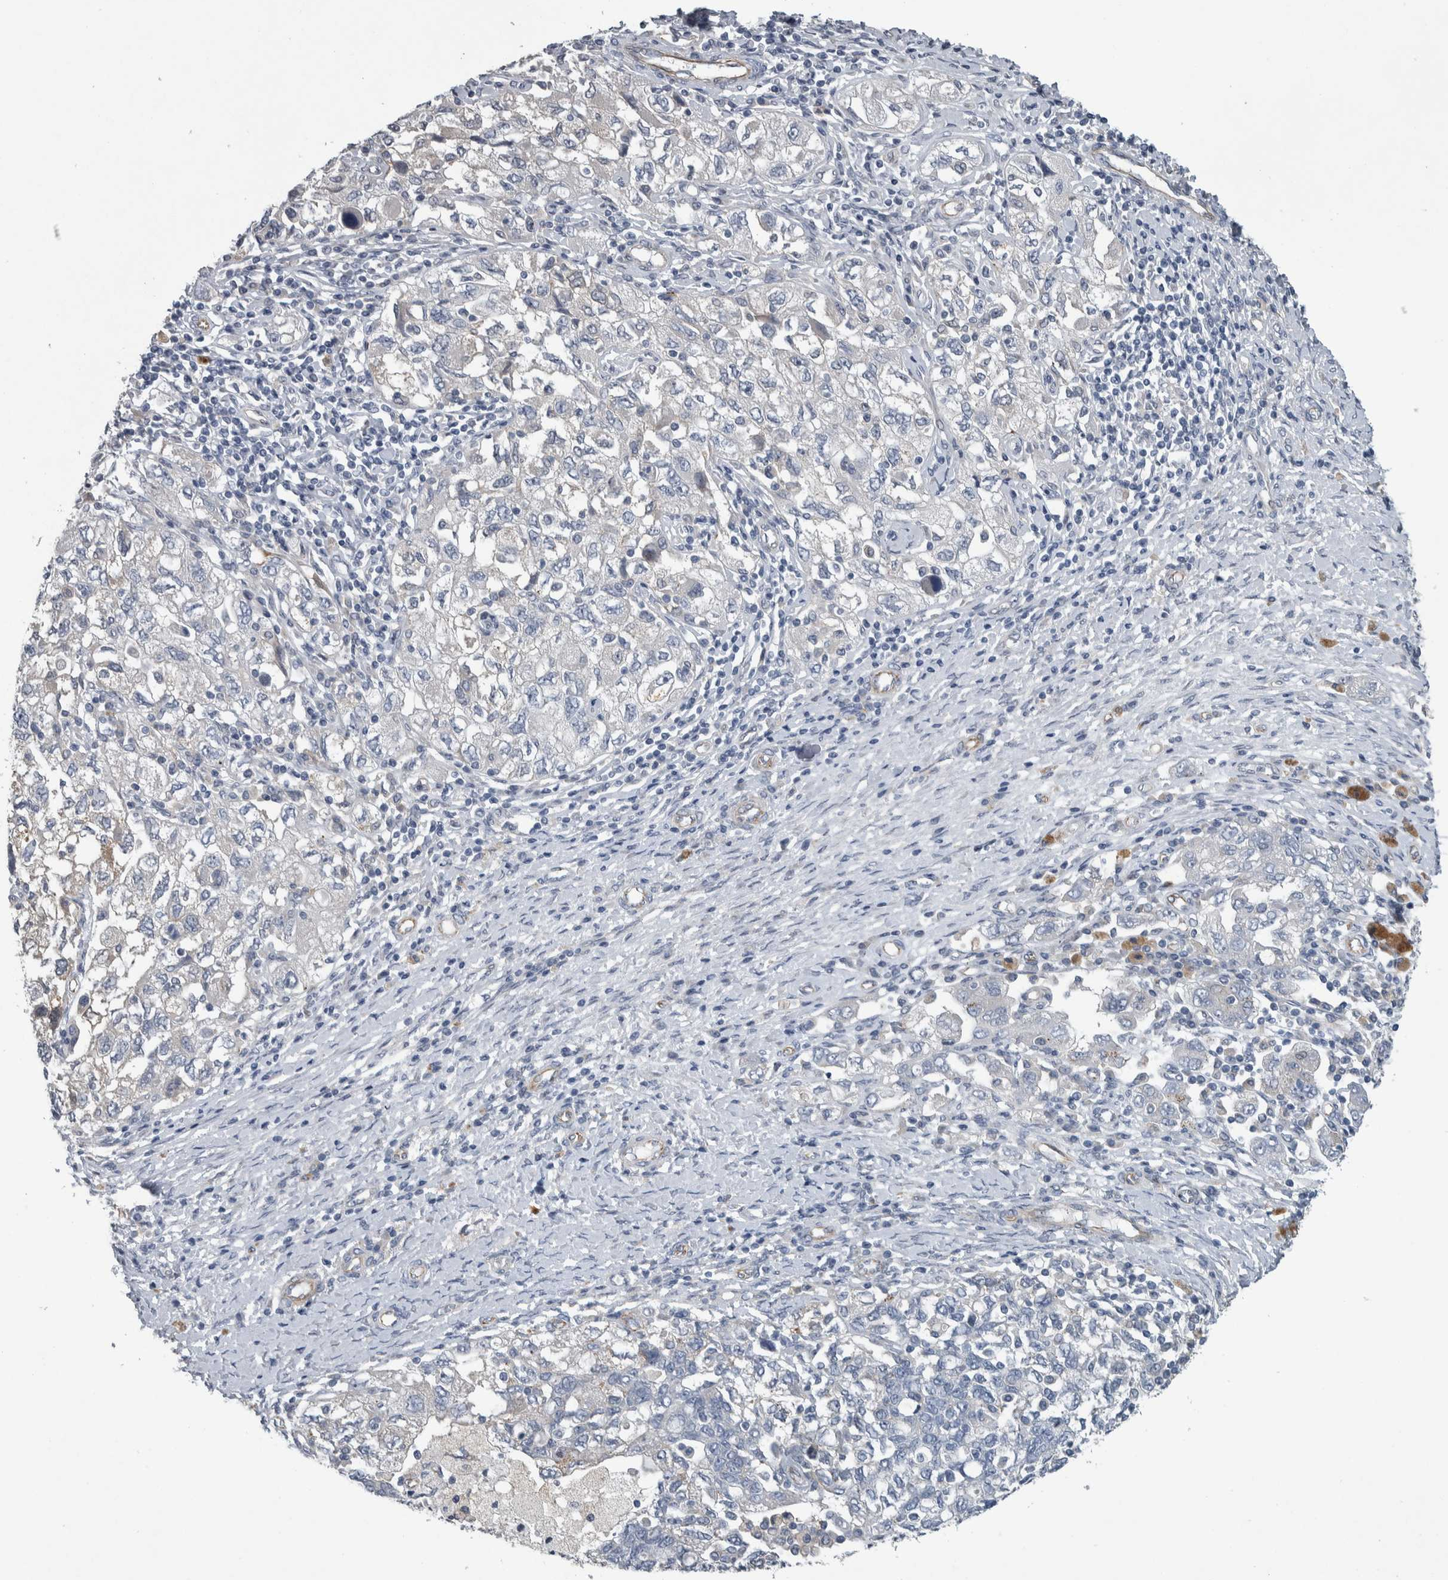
{"staining": {"intensity": "negative", "quantity": "none", "location": "none"}, "tissue": "ovarian cancer", "cell_type": "Tumor cells", "image_type": "cancer", "snomed": [{"axis": "morphology", "description": "Carcinoma, NOS"}, {"axis": "morphology", "description": "Cystadenocarcinoma, serous, NOS"}, {"axis": "topography", "description": "Ovary"}], "caption": "High power microscopy image of an immunohistochemistry (IHC) image of serous cystadenocarcinoma (ovarian), revealing no significant expression in tumor cells.", "gene": "NT5C2", "patient": {"sex": "female", "age": 69}}